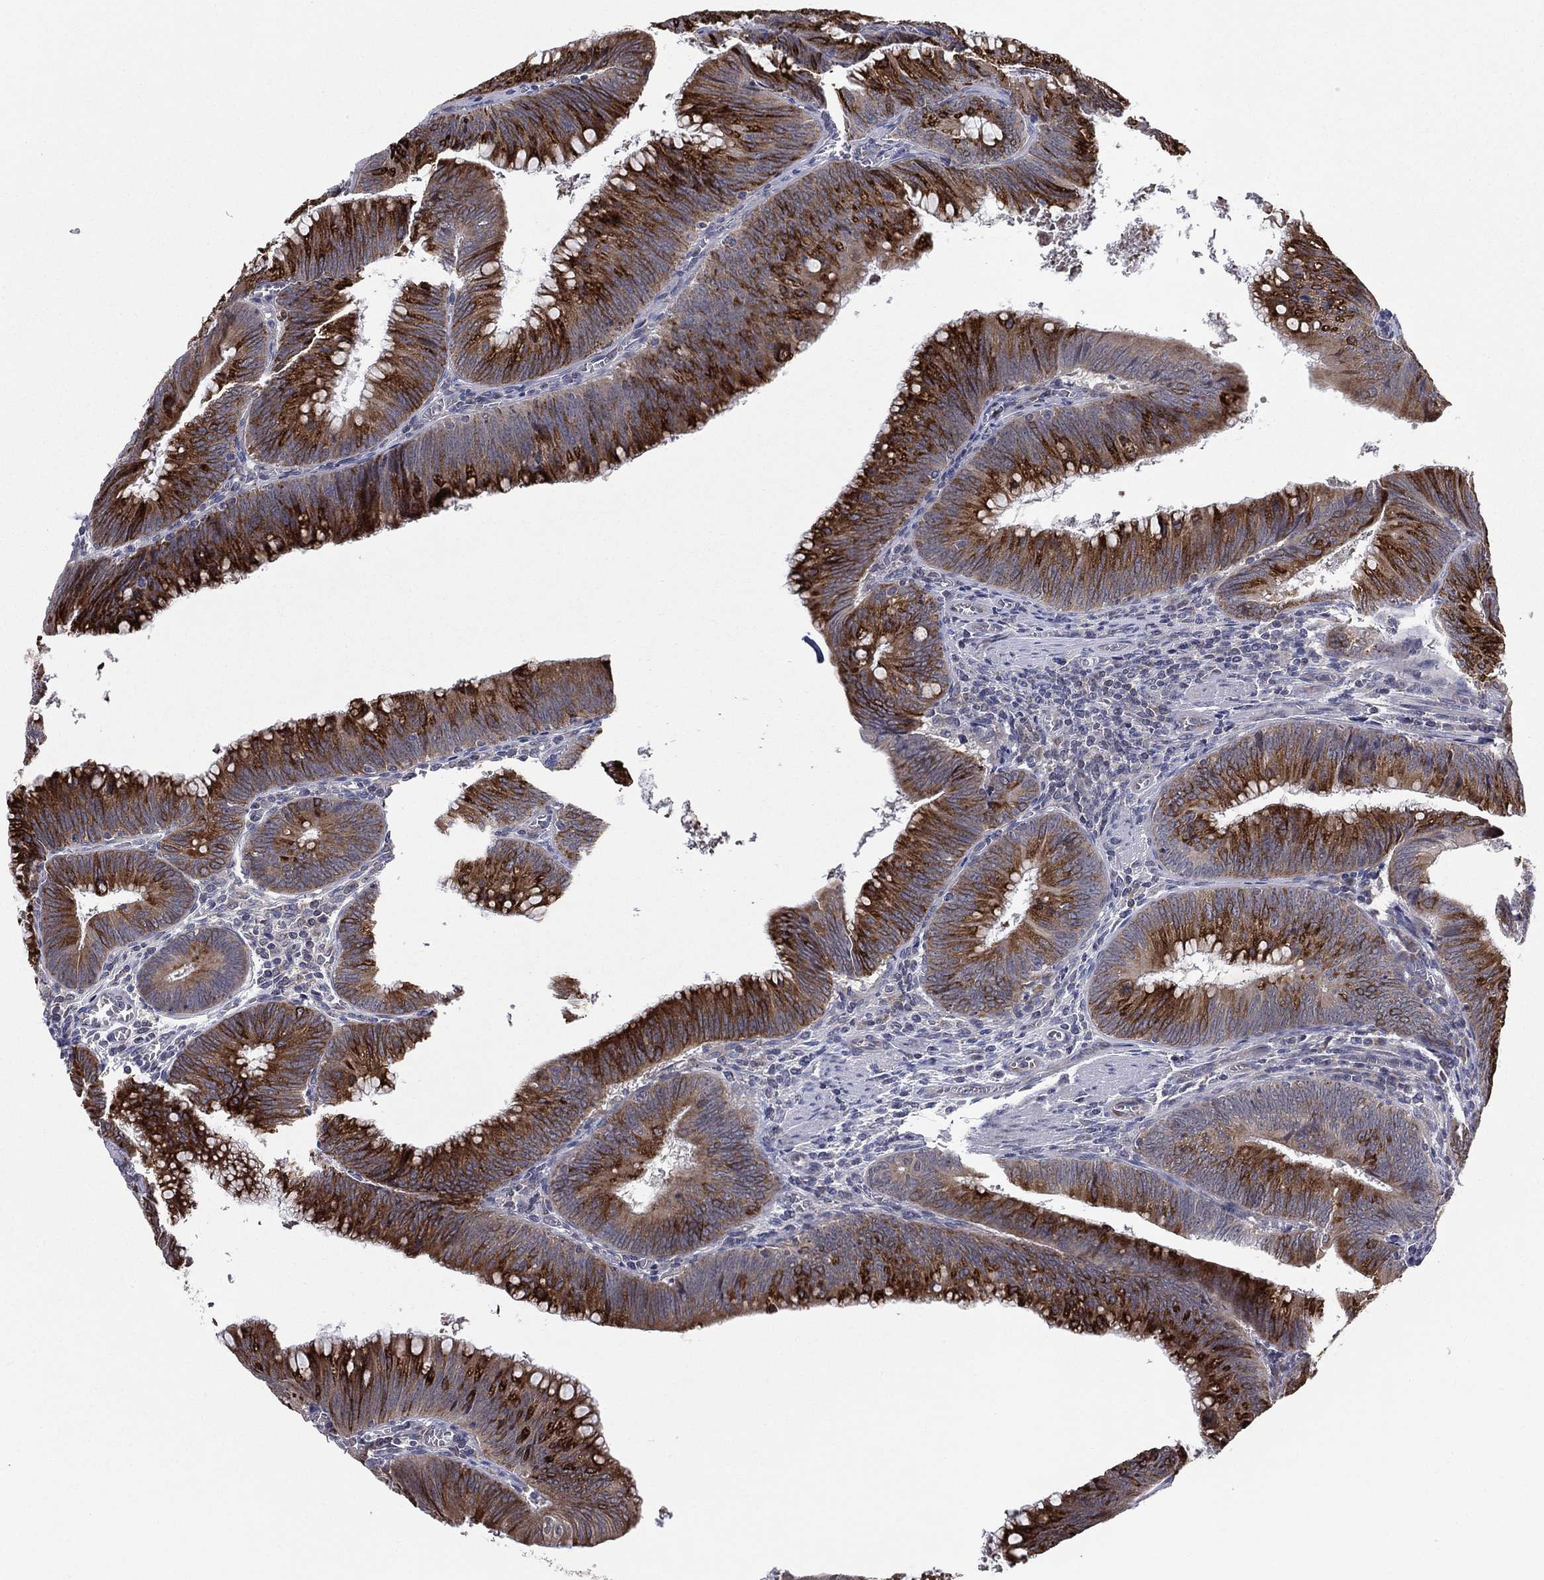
{"staining": {"intensity": "strong", "quantity": ">75%", "location": "cytoplasmic/membranous"}, "tissue": "colorectal cancer", "cell_type": "Tumor cells", "image_type": "cancer", "snomed": [{"axis": "morphology", "description": "Adenocarcinoma, NOS"}, {"axis": "topography", "description": "Rectum"}], "caption": "Immunohistochemistry (IHC) image of neoplastic tissue: human colorectal cancer (adenocarcinoma) stained using IHC demonstrates high levels of strong protein expression localized specifically in the cytoplasmic/membranous of tumor cells, appearing as a cytoplasmic/membranous brown color.", "gene": "KAT14", "patient": {"sex": "female", "age": 72}}